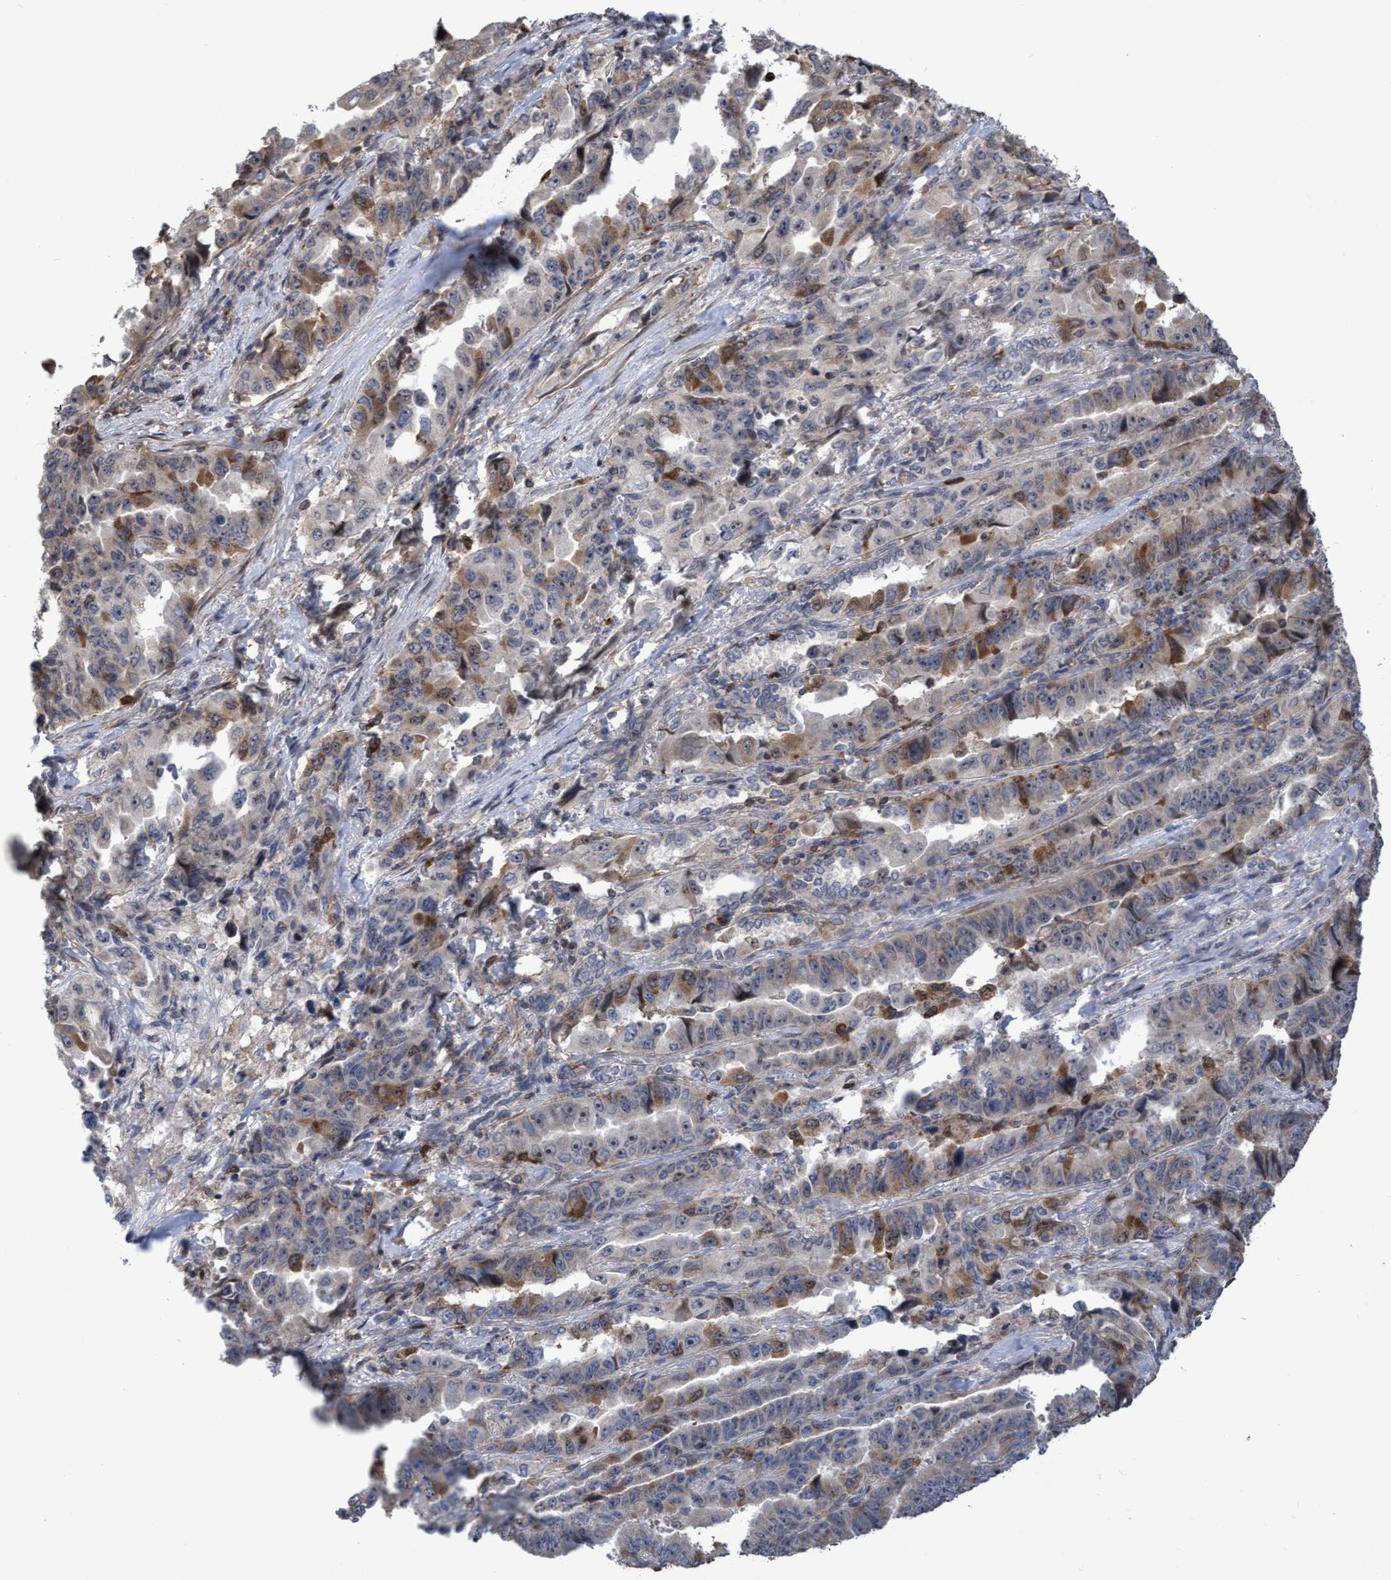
{"staining": {"intensity": "moderate", "quantity": "25%-75%", "location": "cytoplasmic/membranous,nuclear"}, "tissue": "lung cancer", "cell_type": "Tumor cells", "image_type": "cancer", "snomed": [{"axis": "morphology", "description": "Adenocarcinoma, NOS"}, {"axis": "topography", "description": "Lung"}], "caption": "Lung adenocarcinoma was stained to show a protein in brown. There is medium levels of moderate cytoplasmic/membranous and nuclear staining in approximately 25%-75% of tumor cells. (IHC, brightfield microscopy, high magnification).", "gene": "SLBP", "patient": {"sex": "female", "age": 51}}